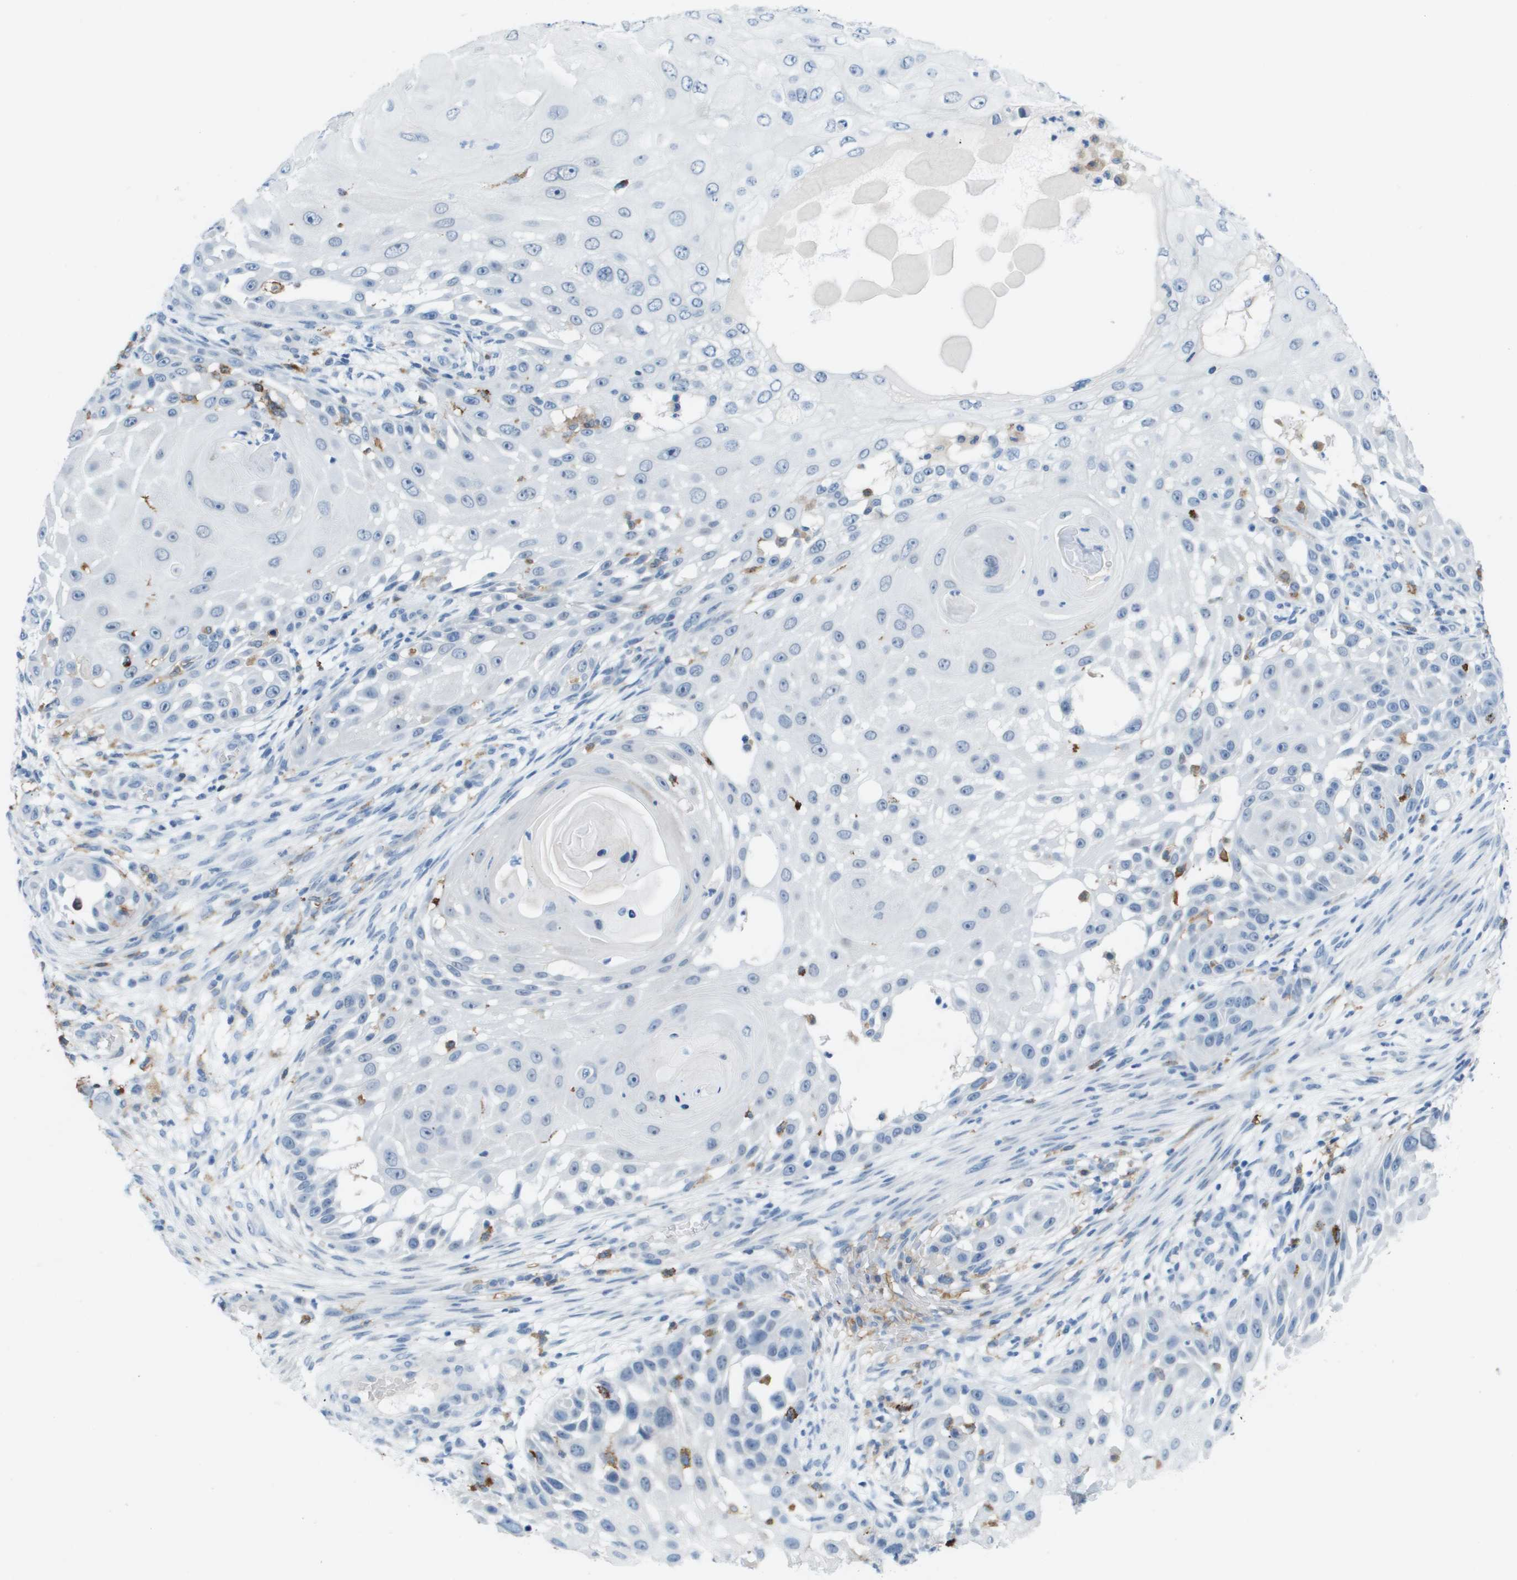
{"staining": {"intensity": "negative", "quantity": "none", "location": "none"}, "tissue": "skin cancer", "cell_type": "Tumor cells", "image_type": "cancer", "snomed": [{"axis": "morphology", "description": "Squamous cell carcinoma, NOS"}, {"axis": "topography", "description": "Skin"}], "caption": "The image displays no staining of tumor cells in skin cancer (squamous cell carcinoma).", "gene": "ZBTB43", "patient": {"sex": "female", "age": 44}}